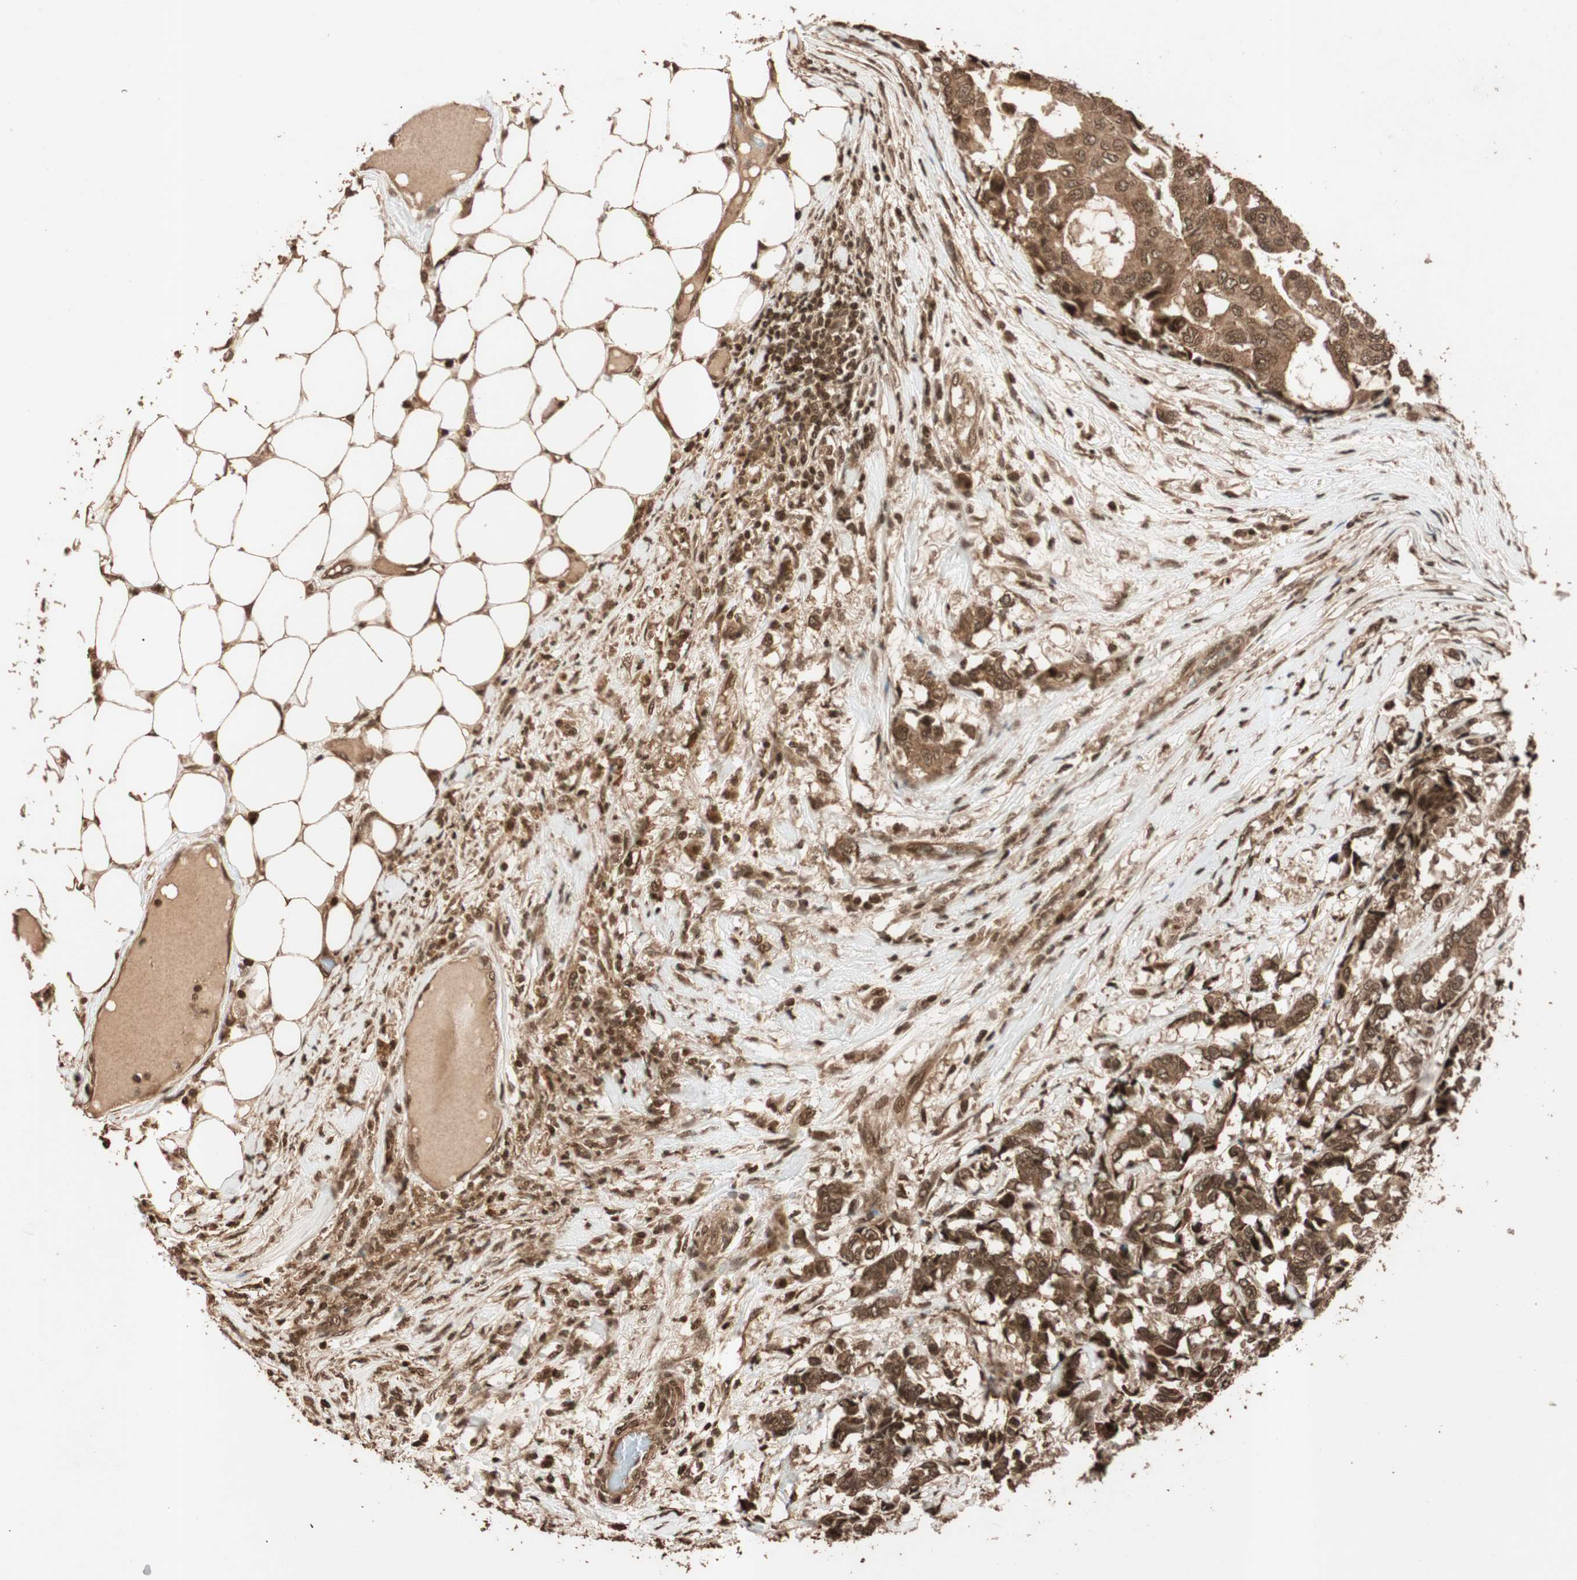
{"staining": {"intensity": "strong", "quantity": ">75%", "location": "cytoplasmic/membranous"}, "tissue": "breast cancer", "cell_type": "Tumor cells", "image_type": "cancer", "snomed": [{"axis": "morphology", "description": "Duct carcinoma"}, {"axis": "topography", "description": "Breast"}], "caption": "Protein staining shows strong cytoplasmic/membranous positivity in about >75% of tumor cells in breast cancer (intraductal carcinoma). The protein of interest is shown in brown color, while the nuclei are stained blue.", "gene": "ALKBH5", "patient": {"sex": "female", "age": 87}}